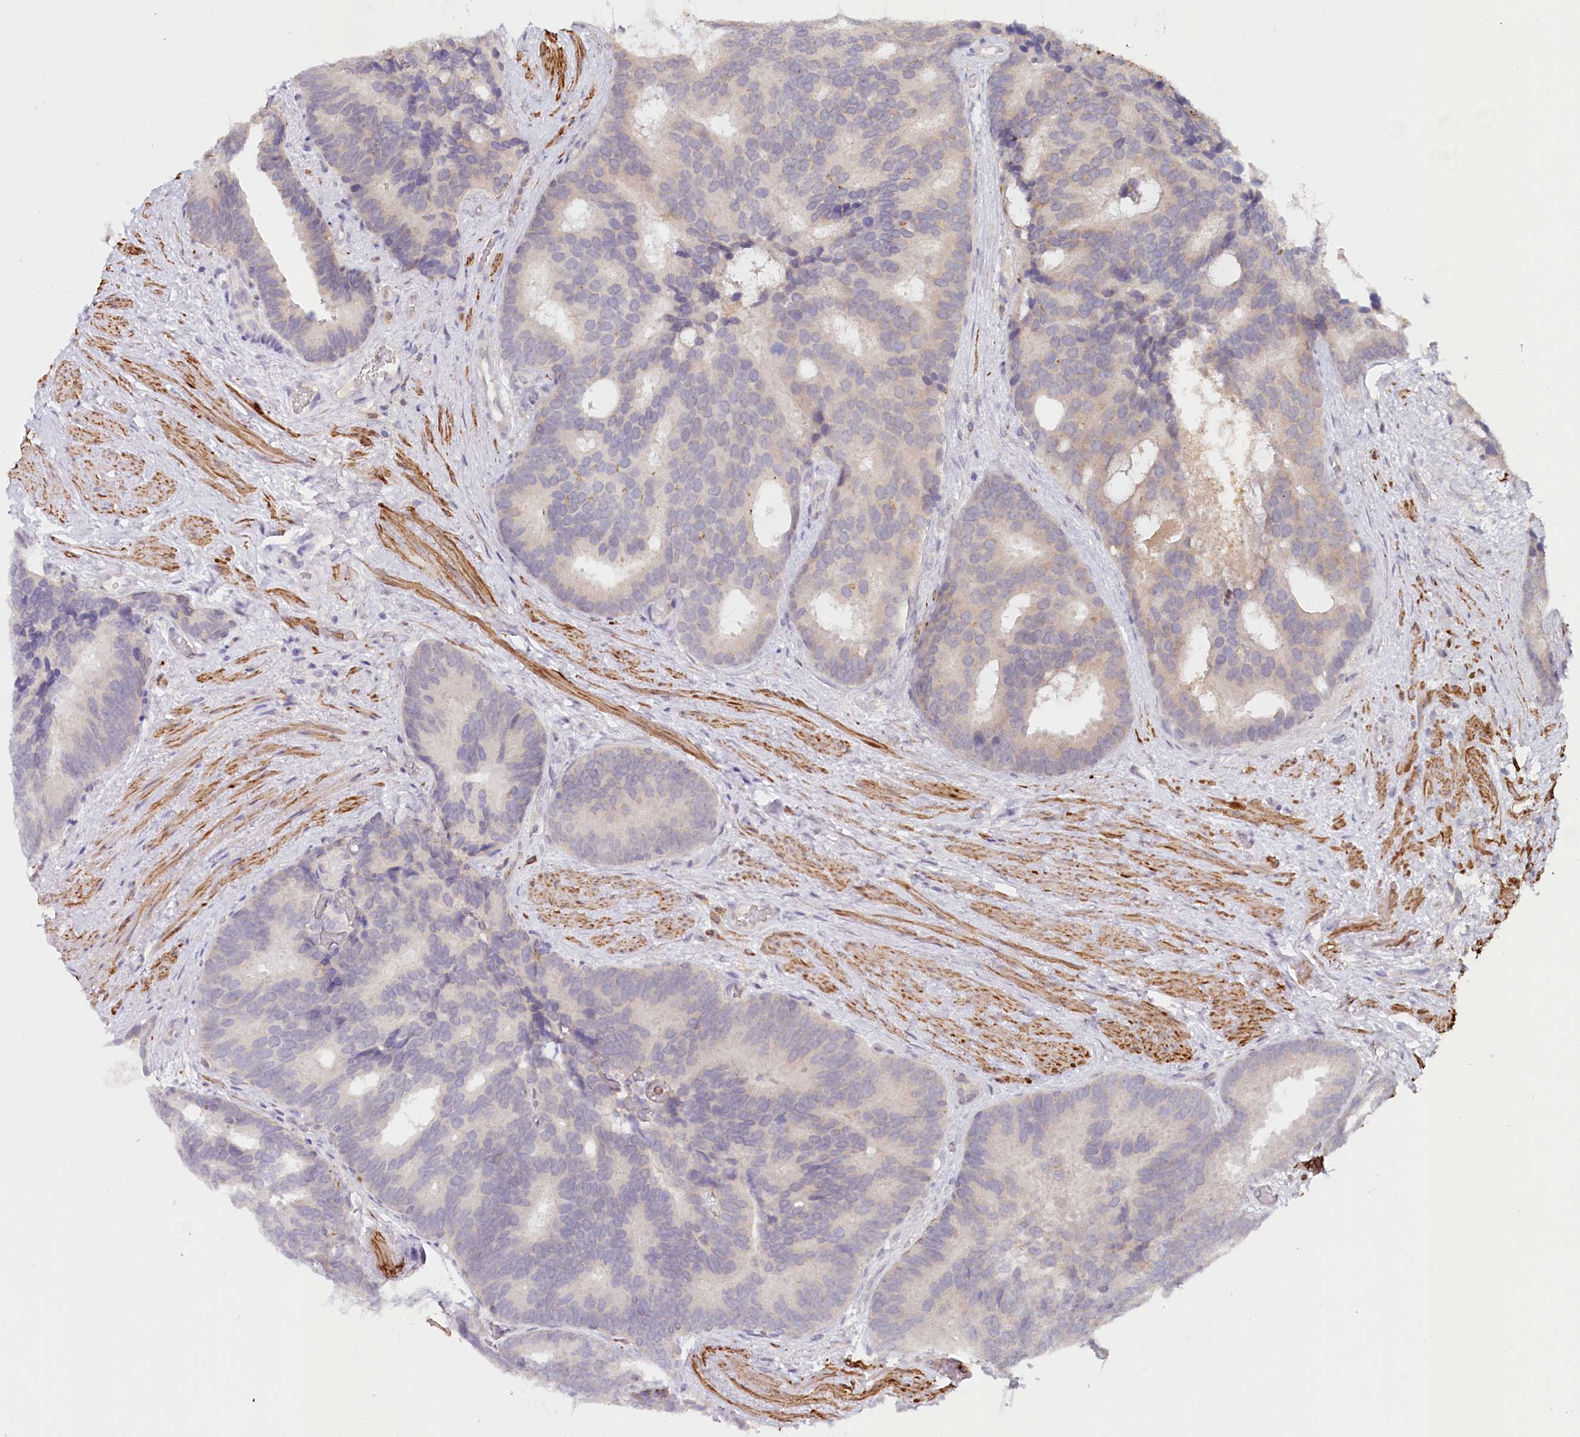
{"staining": {"intensity": "negative", "quantity": "none", "location": "none"}, "tissue": "prostate cancer", "cell_type": "Tumor cells", "image_type": "cancer", "snomed": [{"axis": "morphology", "description": "Adenocarcinoma, Low grade"}, {"axis": "topography", "description": "Prostate"}], "caption": "Immunohistochemistry of human adenocarcinoma (low-grade) (prostate) reveals no positivity in tumor cells.", "gene": "ALDH3B1", "patient": {"sex": "male", "age": 71}}